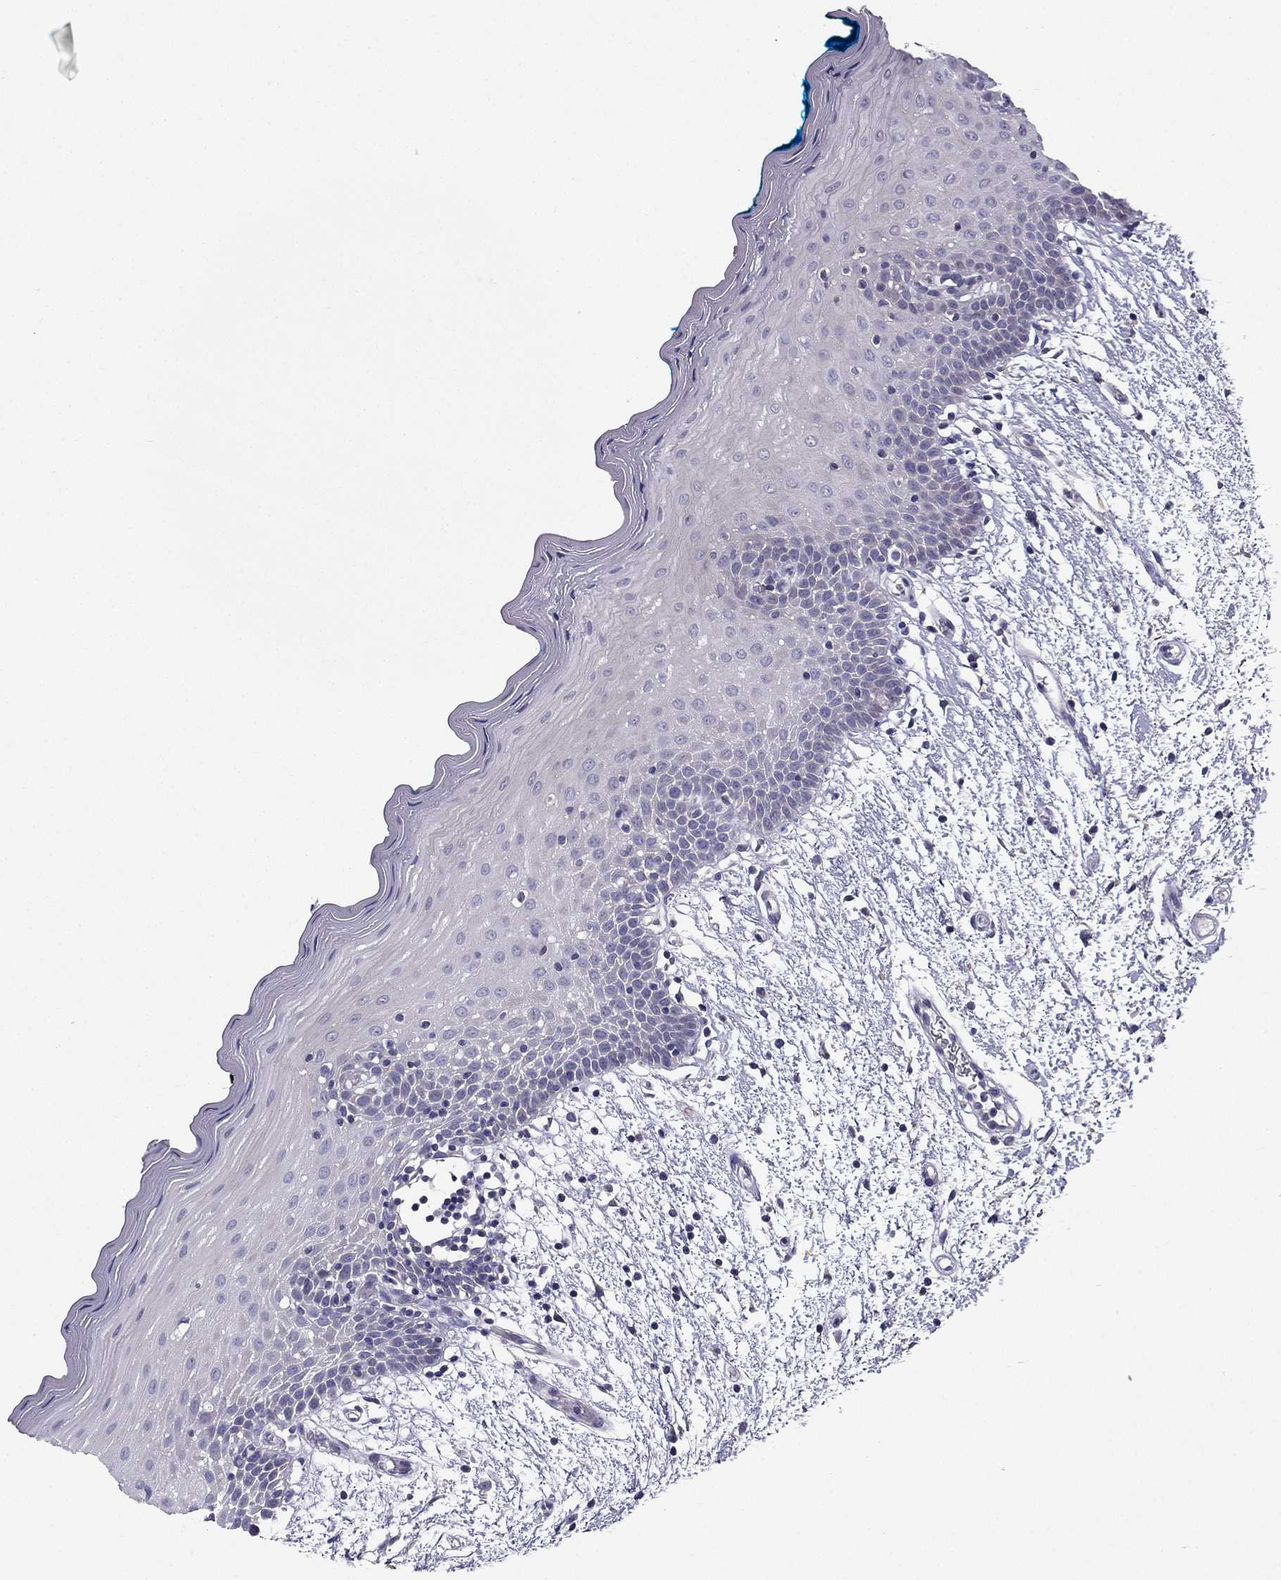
{"staining": {"intensity": "negative", "quantity": "none", "location": "none"}, "tissue": "oral mucosa", "cell_type": "Squamous epithelial cells", "image_type": "normal", "snomed": [{"axis": "morphology", "description": "Normal tissue, NOS"}, {"axis": "morphology", "description": "Squamous cell carcinoma, NOS"}, {"axis": "topography", "description": "Oral tissue"}, {"axis": "topography", "description": "Head-Neck"}], "caption": "Squamous epithelial cells show no significant protein staining in normal oral mucosa. Brightfield microscopy of IHC stained with DAB (3,3'-diaminobenzidine) (brown) and hematoxylin (blue), captured at high magnification.", "gene": "AS3MT", "patient": {"sex": "female", "age": 75}}